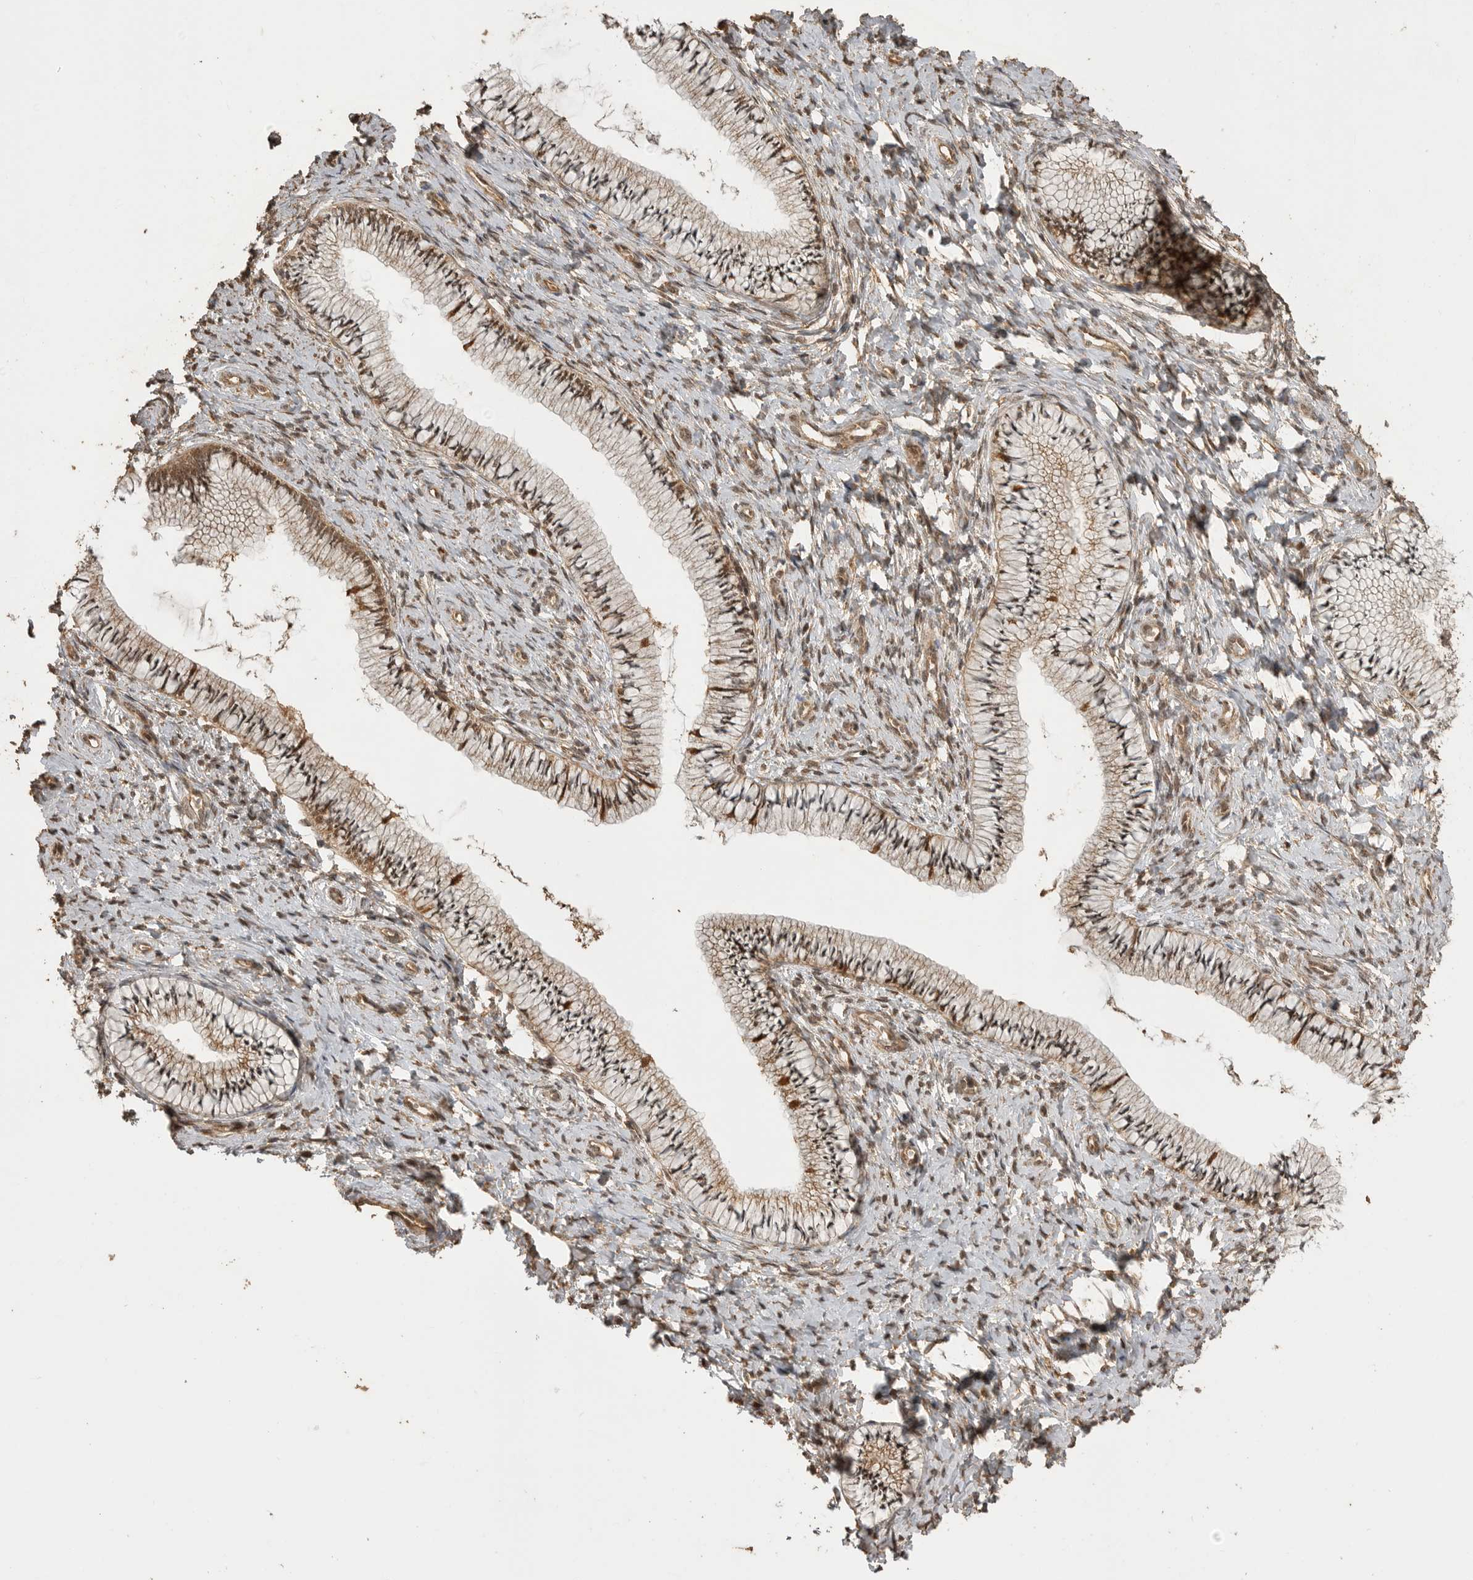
{"staining": {"intensity": "strong", "quantity": ">75%", "location": "cytoplasmic/membranous,nuclear"}, "tissue": "cervix", "cell_type": "Glandular cells", "image_type": "normal", "snomed": [{"axis": "morphology", "description": "Normal tissue, NOS"}, {"axis": "topography", "description": "Cervix"}], "caption": "Strong cytoplasmic/membranous,nuclear positivity is identified in about >75% of glandular cells in unremarkable cervix. (Stains: DAB in brown, nuclei in blue, Microscopy: brightfield microscopy at high magnification).", "gene": "BOC", "patient": {"sex": "female", "age": 36}}